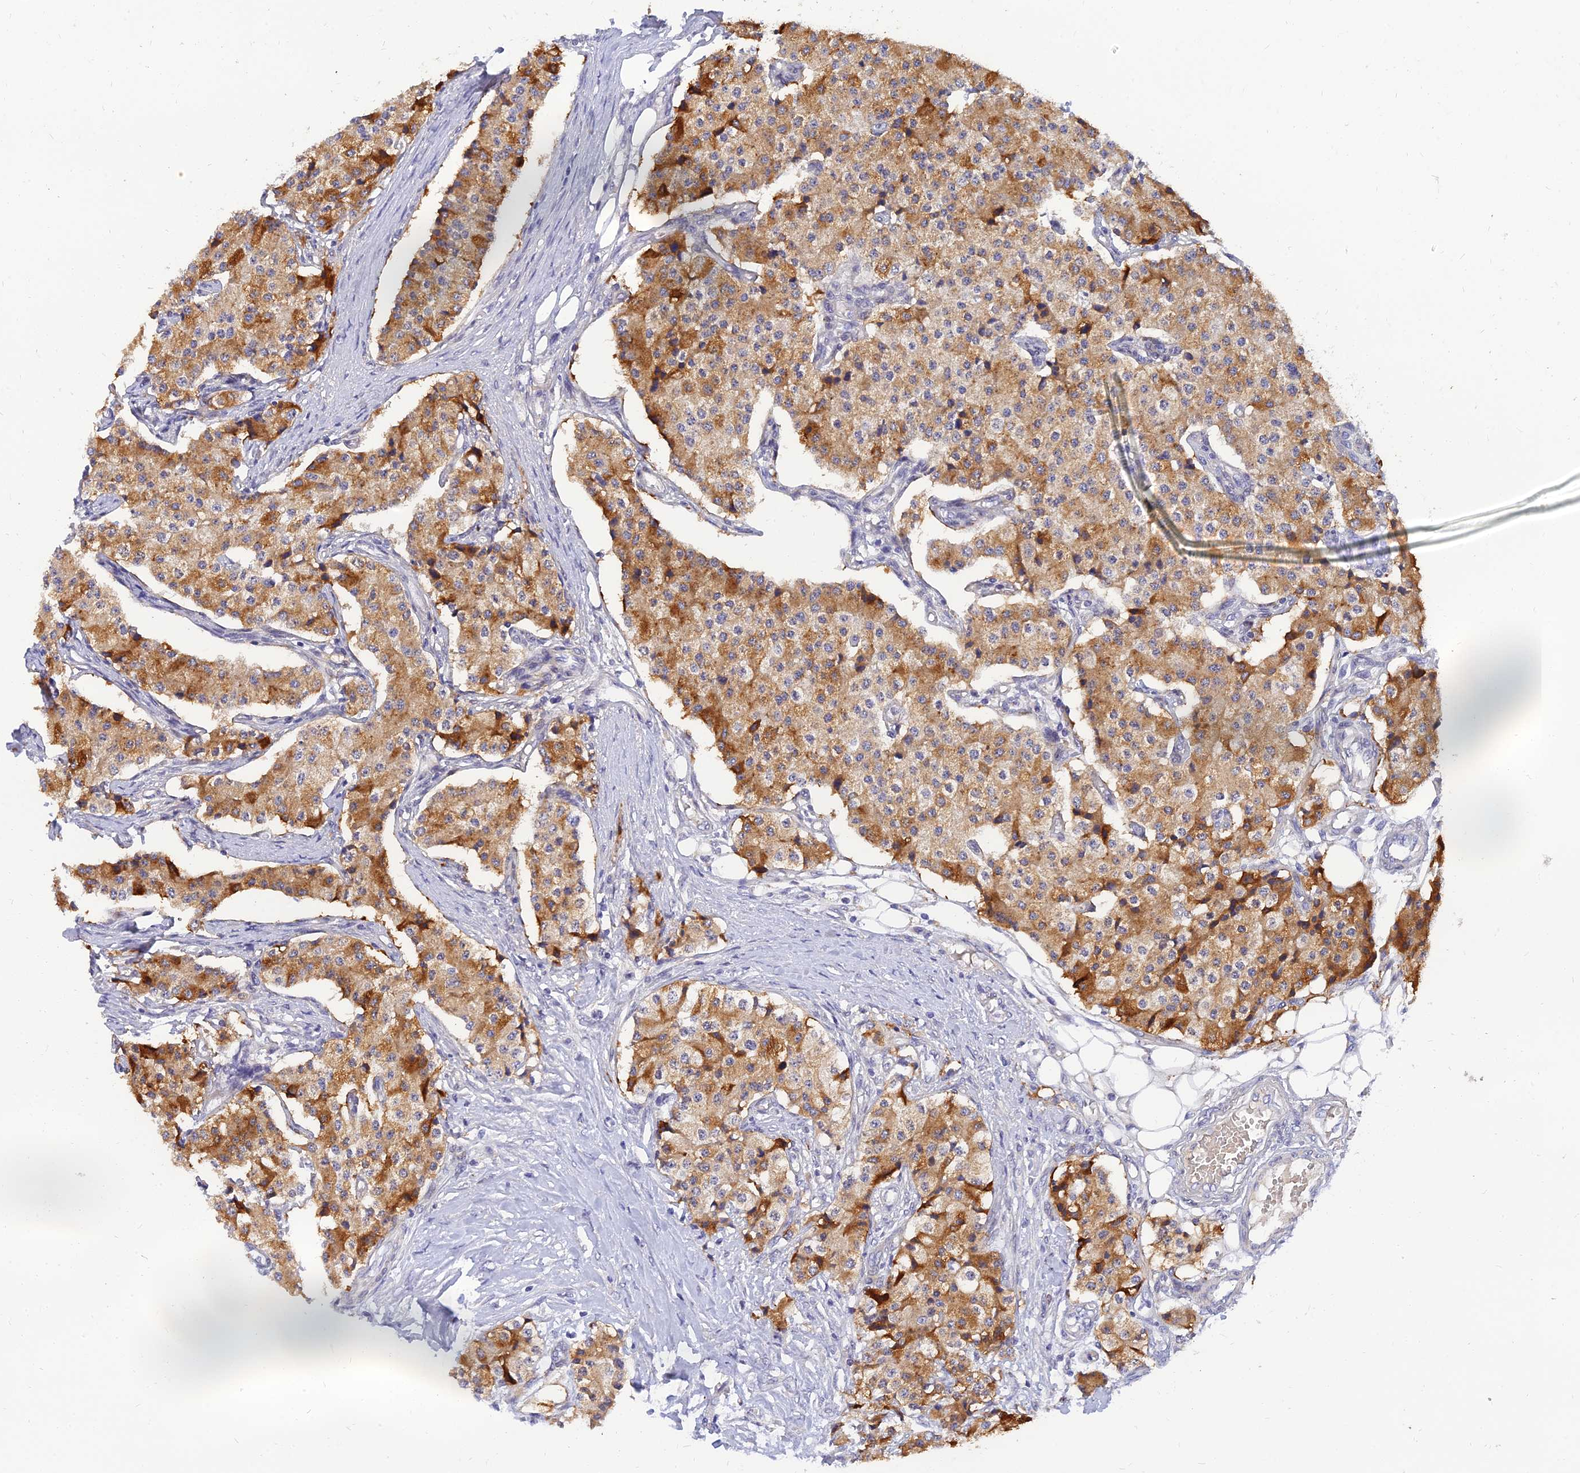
{"staining": {"intensity": "moderate", "quantity": "25%-75%", "location": "cytoplasmic/membranous"}, "tissue": "carcinoid", "cell_type": "Tumor cells", "image_type": "cancer", "snomed": [{"axis": "morphology", "description": "Carcinoid, malignant, NOS"}, {"axis": "topography", "description": "Colon"}], "caption": "Approximately 25%-75% of tumor cells in human malignant carcinoid display moderate cytoplasmic/membranous protein positivity as visualized by brown immunohistochemical staining.", "gene": "ANKS4B", "patient": {"sex": "female", "age": 52}}